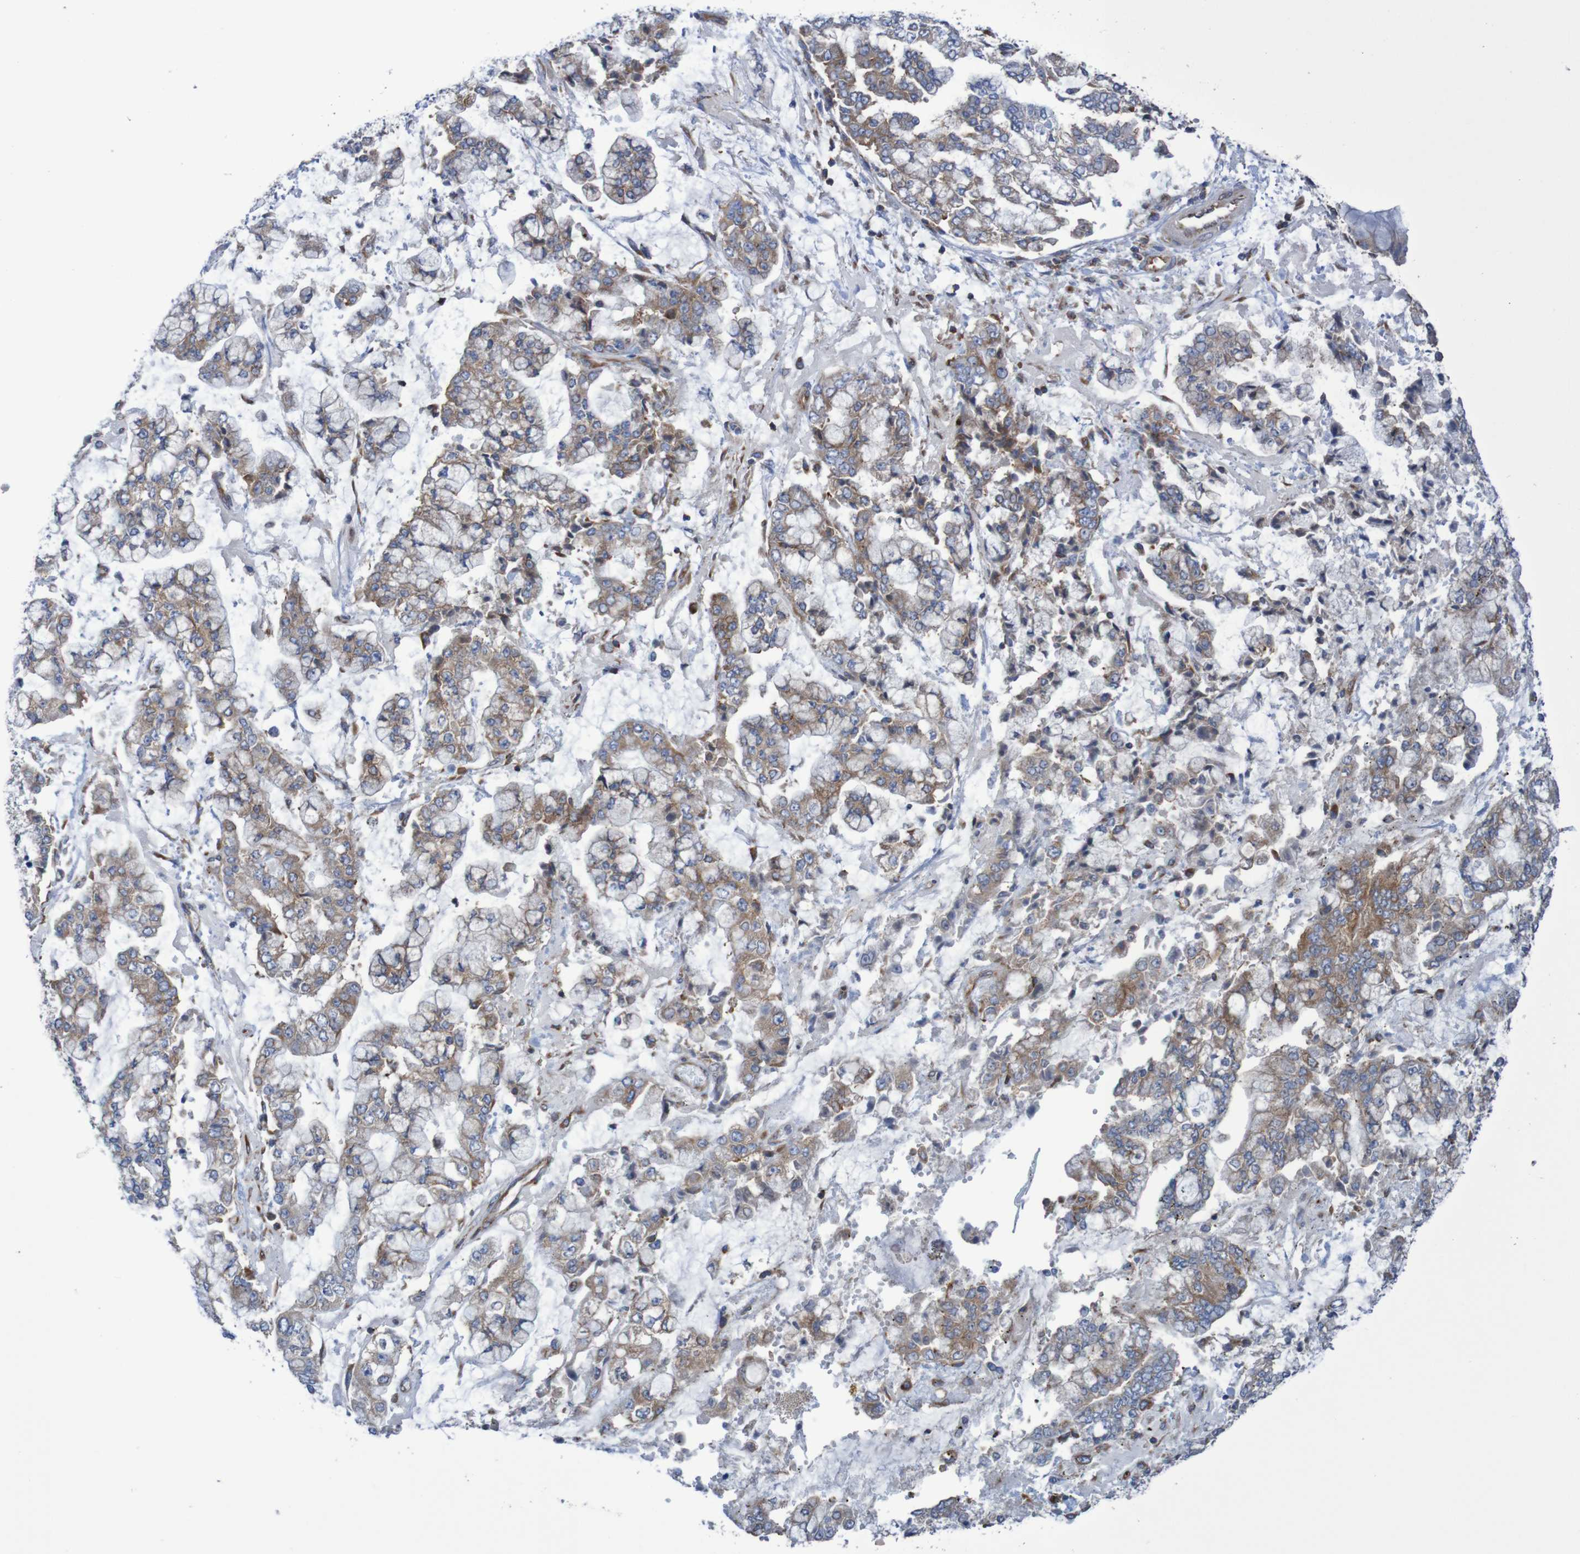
{"staining": {"intensity": "moderate", "quantity": ">75%", "location": "cytoplasmic/membranous"}, "tissue": "stomach cancer", "cell_type": "Tumor cells", "image_type": "cancer", "snomed": [{"axis": "morphology", "description": "Adenocarcinoma, NOS"}, {"axis": "topography", "description": "Stomach"}], "caption": "Stomach cancer (adenocarcinoma) tissue exhibits moderate cytoplasmic/membranous expression in approximately >75% of tumor cells, visualized by immunohistochemistry.", "gene": "FXR2", "patient": {"sex": "male", "age": 76}}